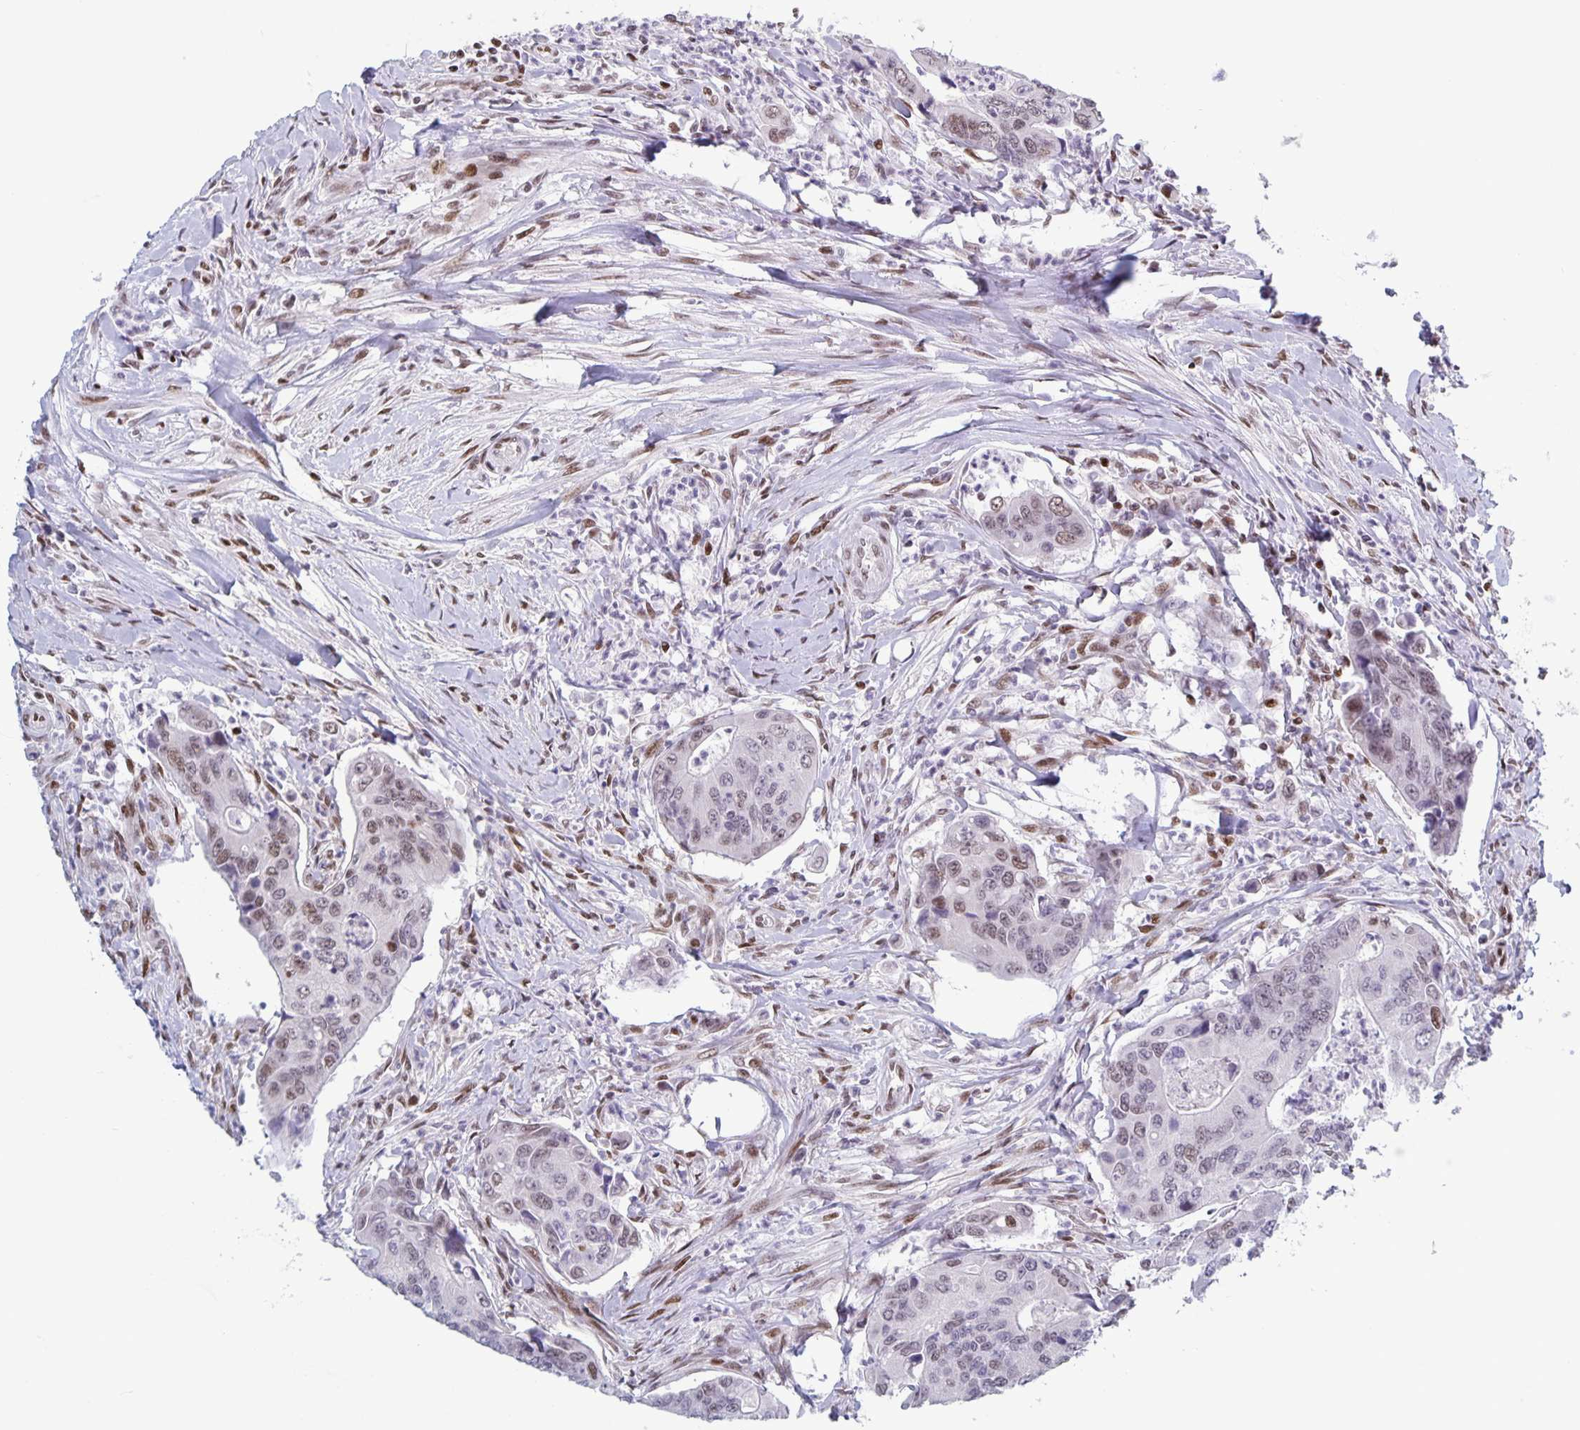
{"staining": {"intensity": "weak", "quantity": "25%-75%", "location": "nuclear"}, "tissue": "colorectal cancer", "cell_type": "Tumor cells", "image_type": "cancer", "snomed": [{"axis": "morphology", "description": "Adenocarcinoma, NOS"}, {"axis": "topography", "description": "Colon"}], "caption": "About 25%-75% of tumor cells in colorectal adenocarcinoma display weak nuclear protein positivity as visualized by brown immunohistochemical staining.", "gene": "JUND", "patient": {"sex": "female", "age": 67}}